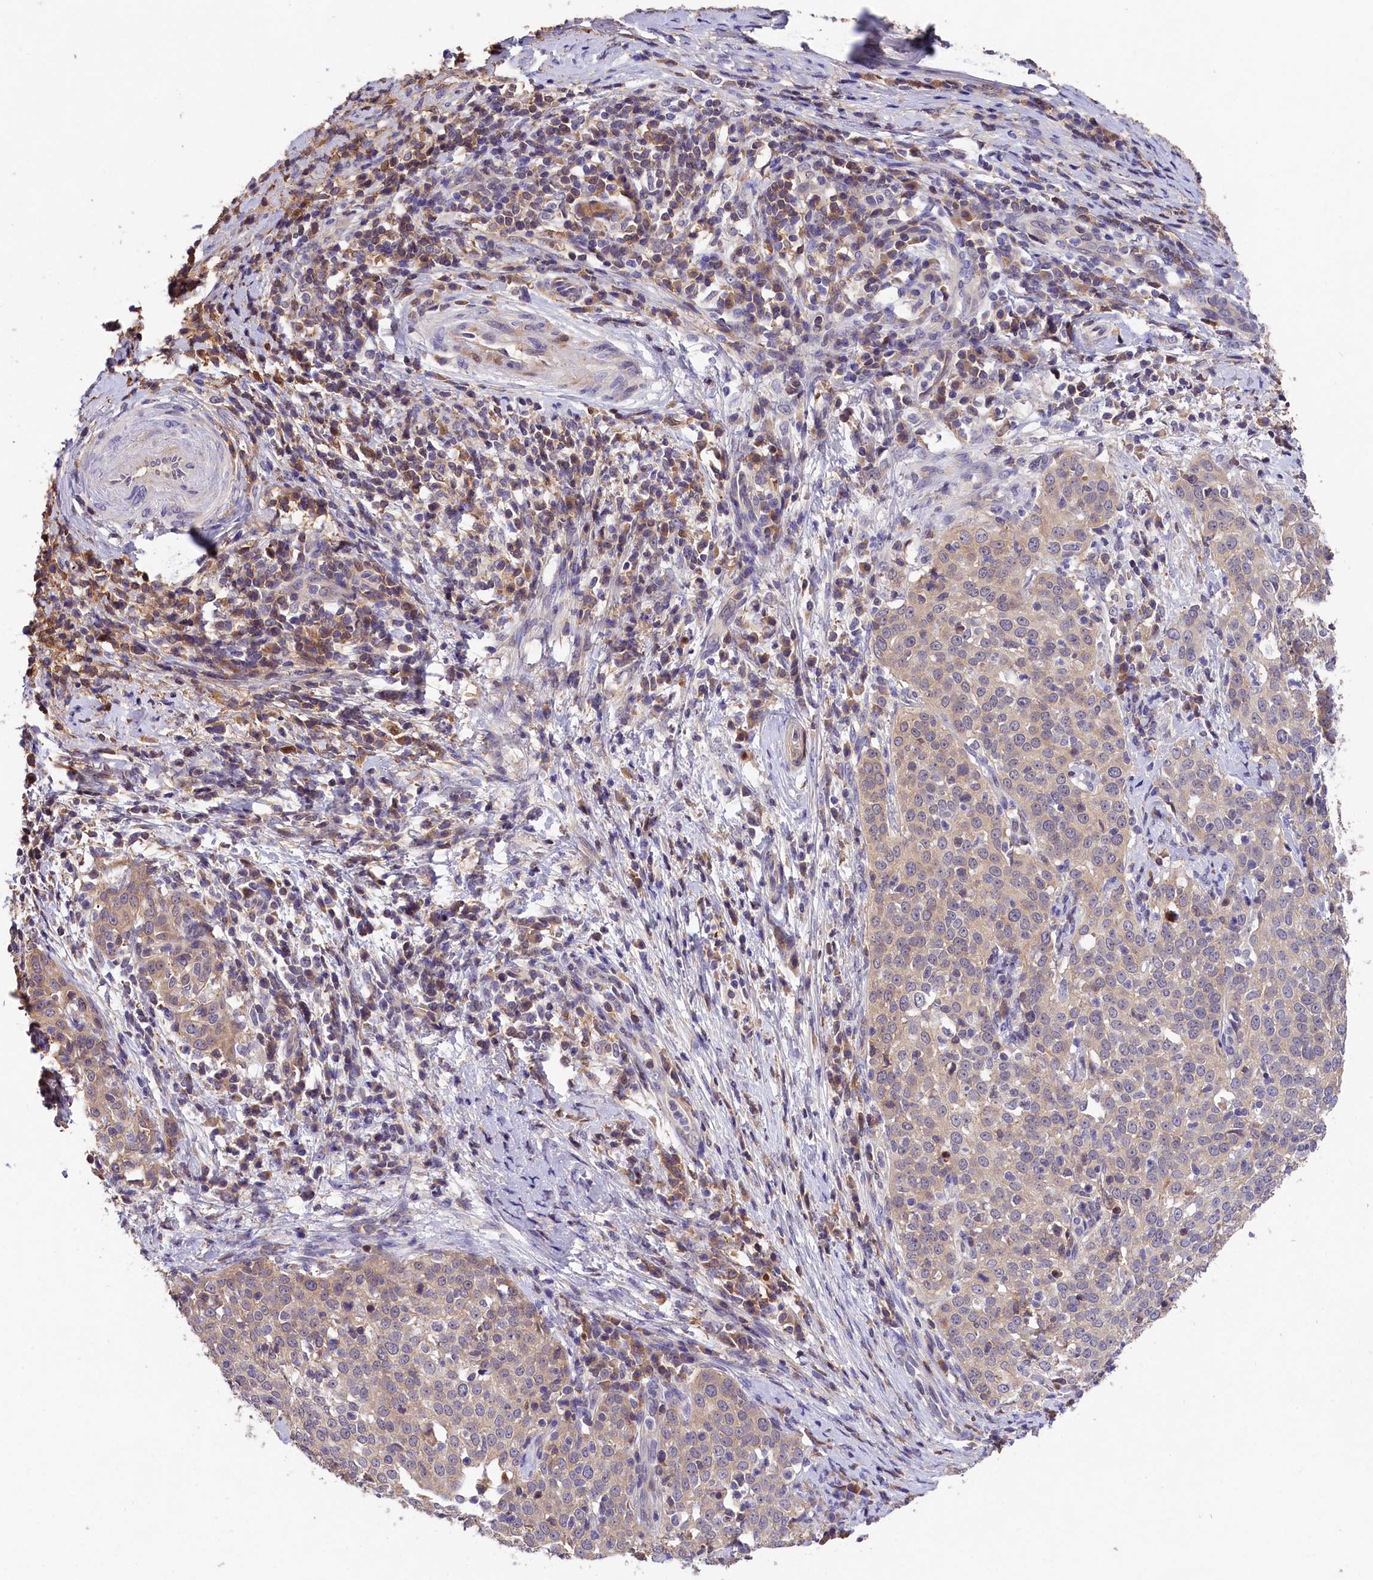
{"staining": {"intensity": "weak", "quantity": "<25%", "location": "cytoplasmic/membranous"}, "tissue": "cervical cancer", "cell_type": "Tumor cells", "image_type": "cancer", "snomed": [{"axis": "morphology", "description": "Squamous cell carcinoma, NOS"}, {"axis": "topography", "description": "Cervix"}], "caption": "This image is of cervical cancer stained with immunohistochemistry (IHC) to label a protein in brown with the nuclei are counter-stained blue. There is no expression in tumor cells.", "gene": "PHAF1", "patient": {"sex": "female", "age": 57}}